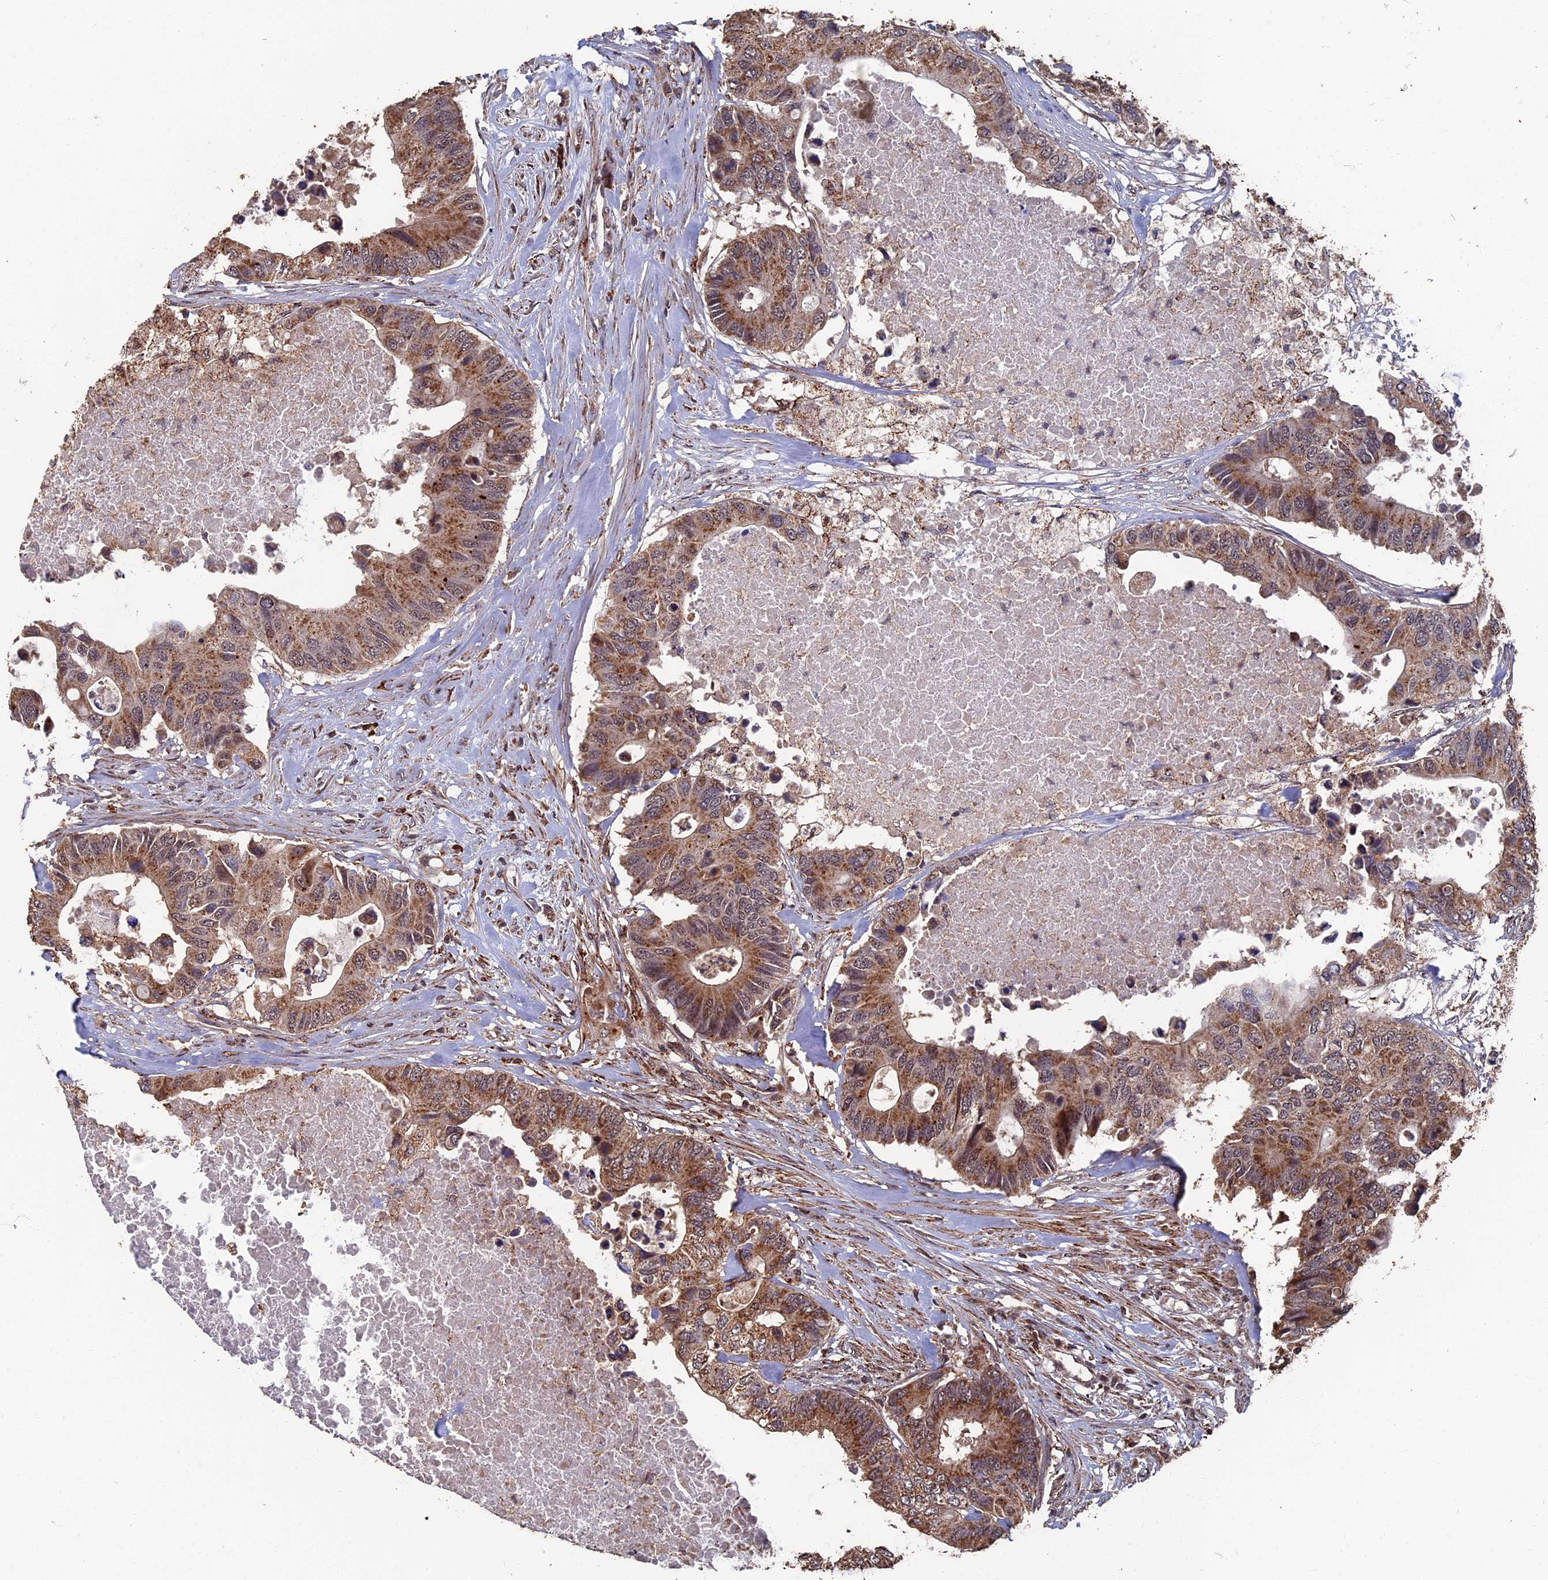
{"staining": {"intensity": "moderate", "quantity": ">75%", "location": "cytoplasmic/membranous"}, "tissue": "colorectal cancer", "cell_type": "Tumor cells", "image_type": "cancer", "snomed": [{"axis": "morphology", "description": "Adenocarcinoma, NOS"}, {"axis": "topography", "description": "Colon"}], "caption": "Moderate cytoplasmic/membranous protein positivity is present in approximately >75% of tumor cells in colorectal cancer (adenocarcinoma).", "gene": "RASGRF1", "patient": {"sex": "male", "age": 71}}